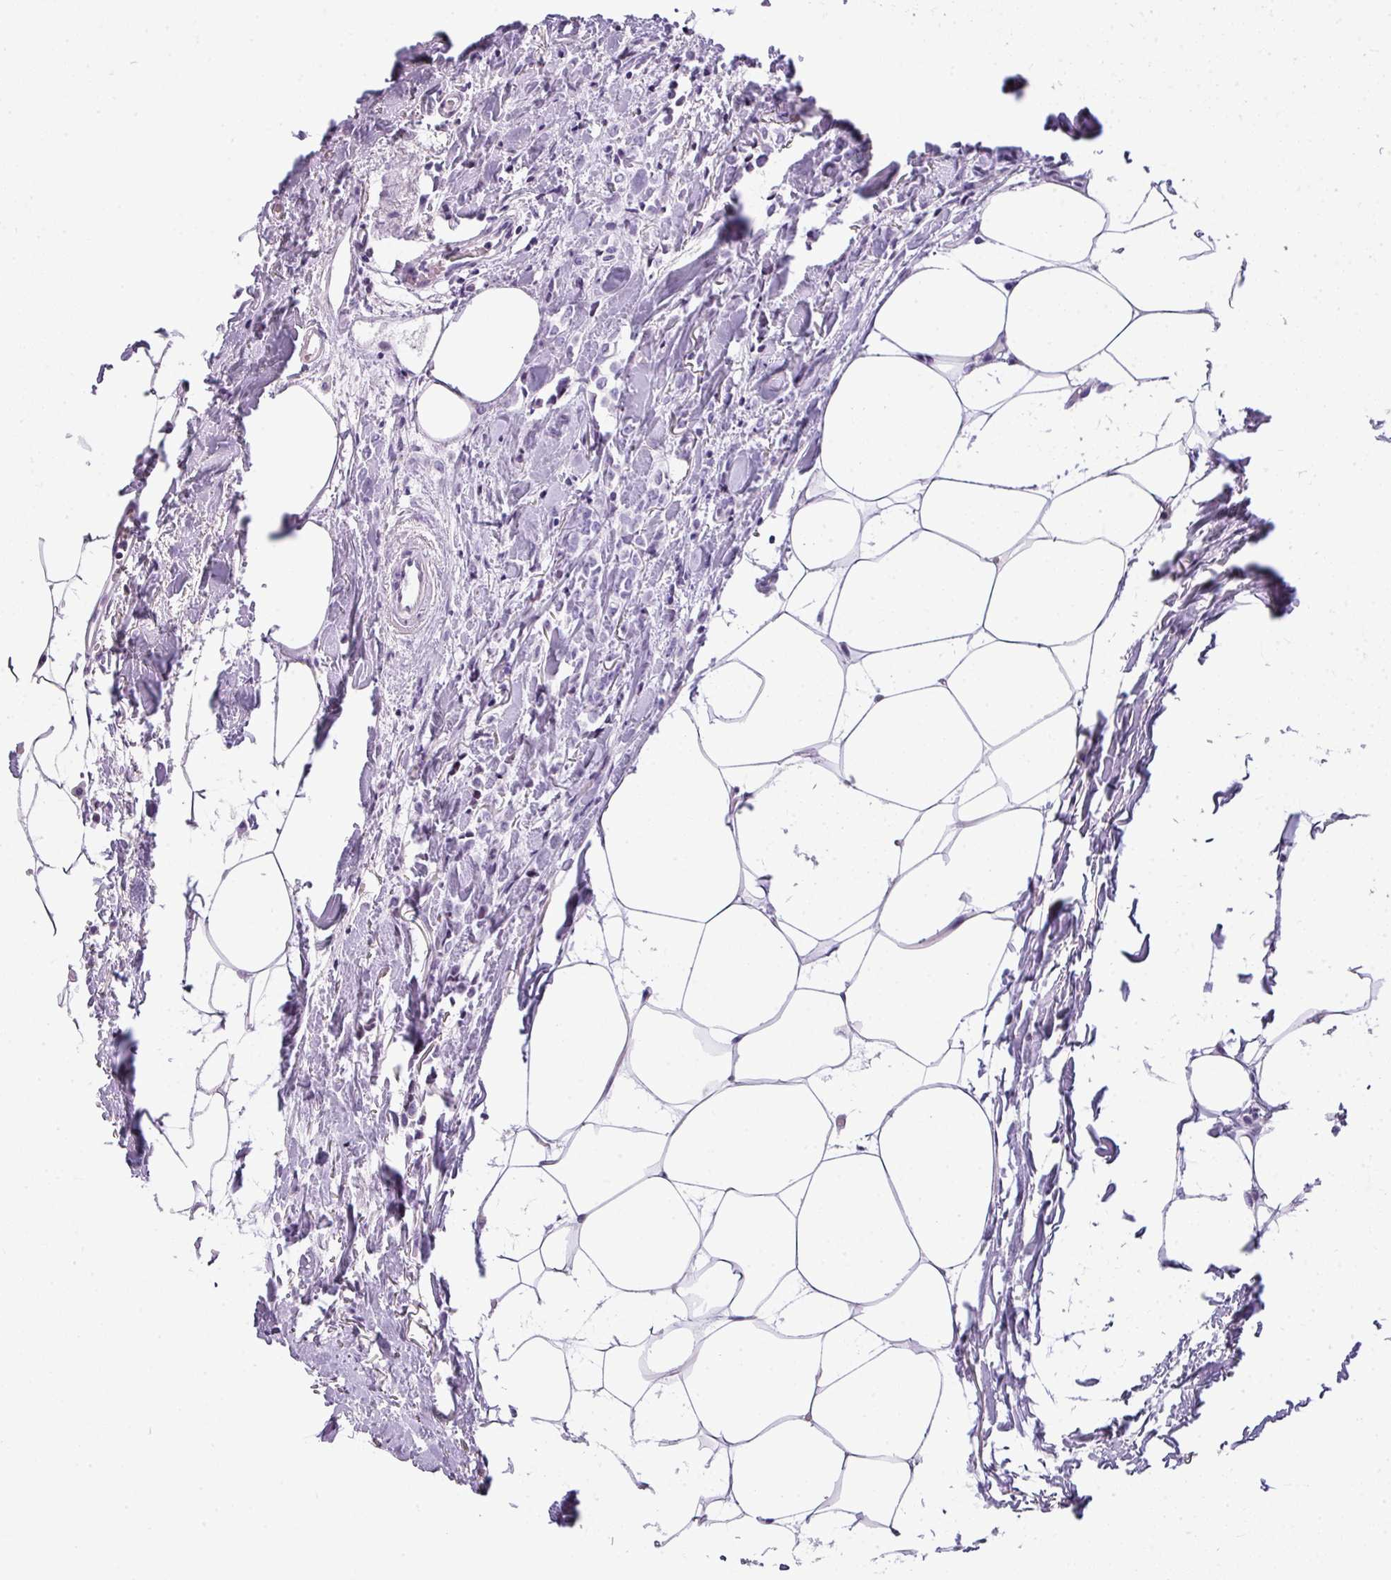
{"staining": {"intensity": "negative", "quantity": "none", "location": "none"}, "tissue": "breast cancer", "cell_type": "Tumor cells", "image_type": "cancer", "snomed": [{"axis": "morphology", "description": "Lobular carcinoma"}, {"axis": "topography", "description": "Breast"}], "caption": "This is an immunohistochemistry (IHC) photomicrograph of human breast cancer. There is no positivity in tumor cells.", "gene": "MUC21", "patient": {"sex": "female", "age": 84}}